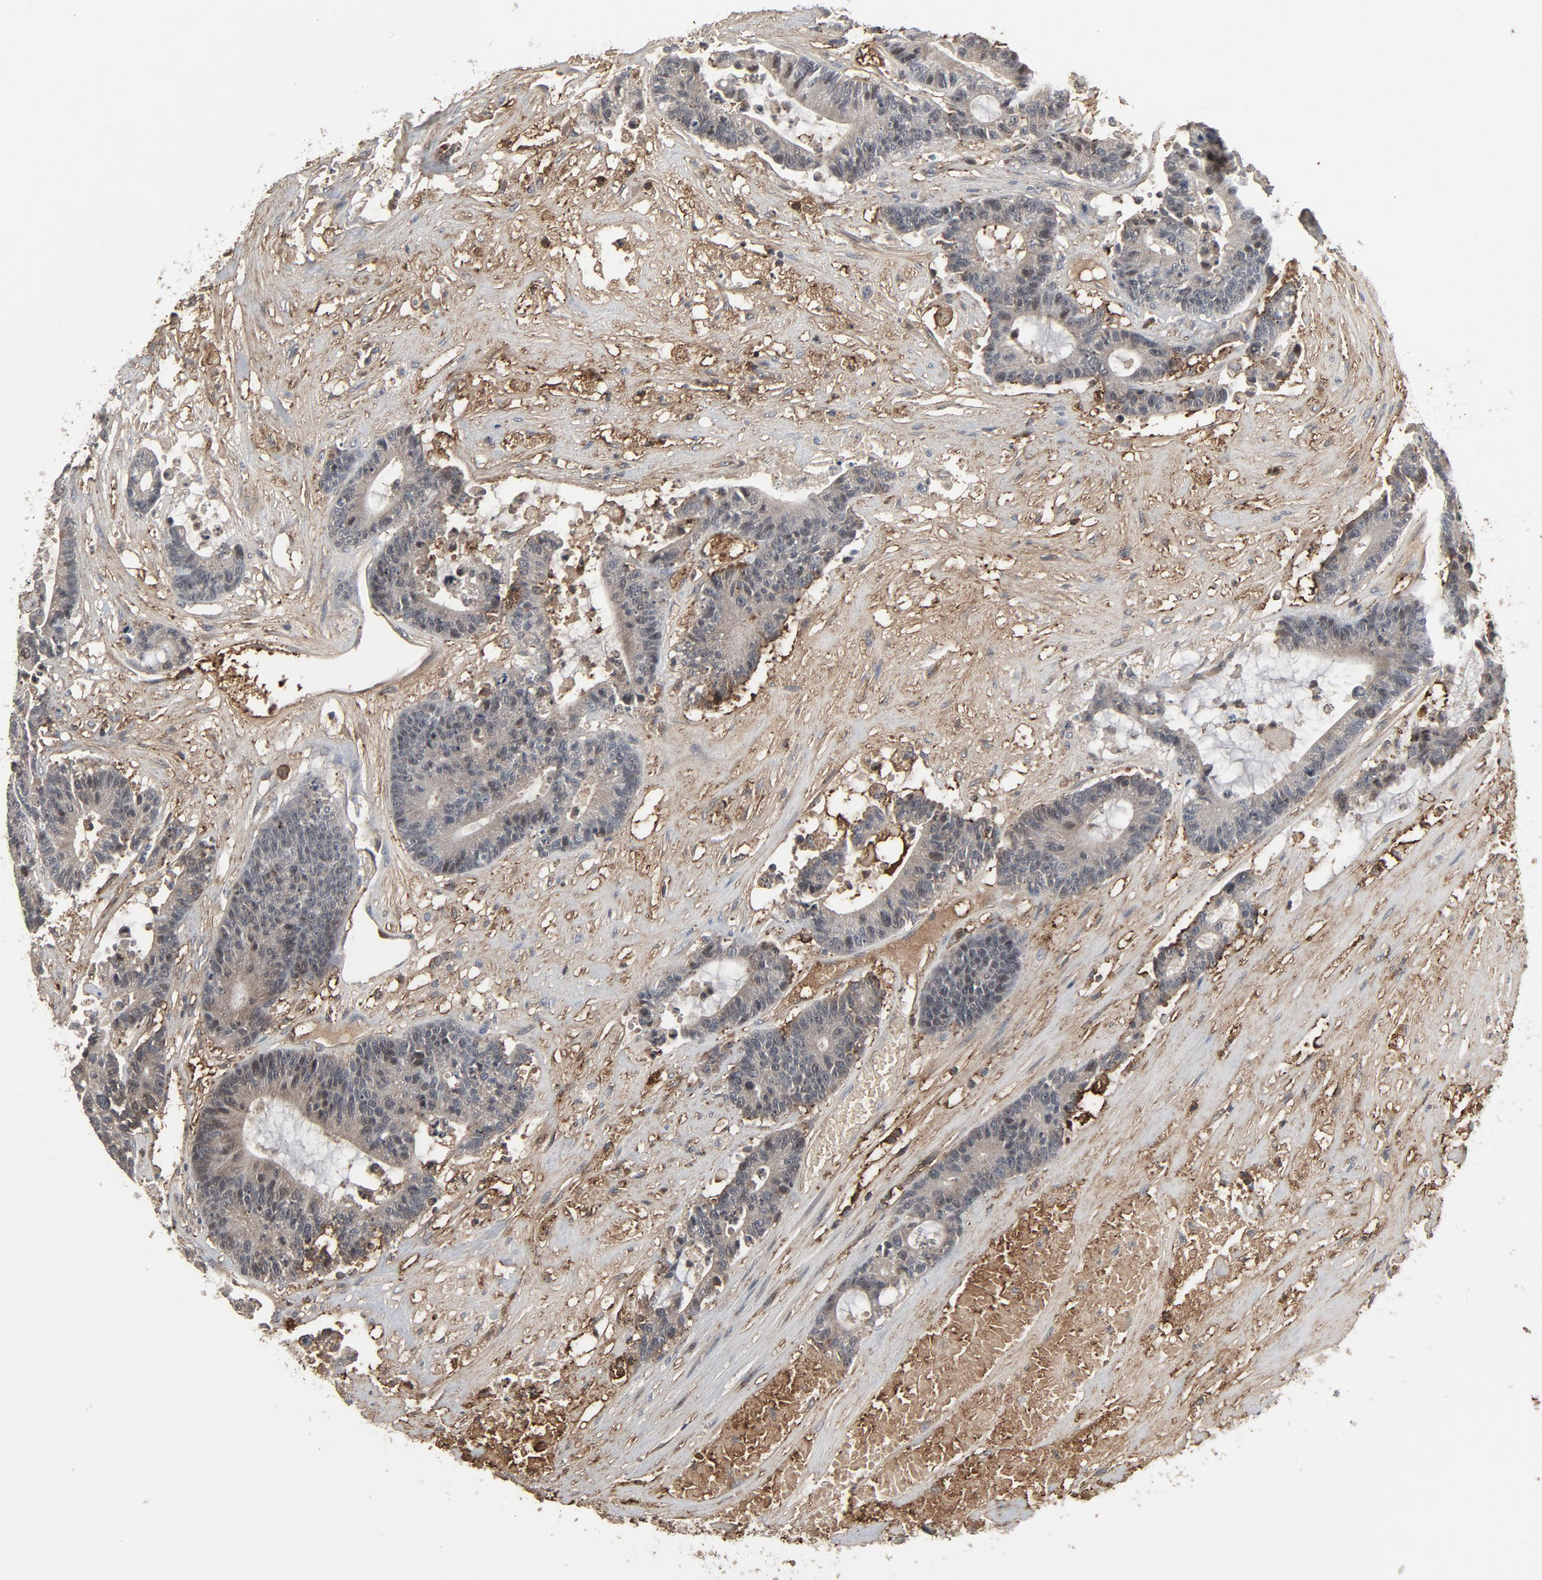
{"staining": {"intensity": "negative", "quantity": "none", "location": "none"}, "tissue": "colorectal cancer", "cell_type": "Tumor cells", "image_type": "cancer", "snomed": [{"axis": "morphology", "description": "Adenocarcinoma, NOS"}, {"axis": "topography", "description": "Colon"}], "caption": "IHC histopathology image of human colorectal adenocarcinoma stained for a protein (brown), which demonstrates no staining in tumor cells.", "gene": "PDZD4", "patient": {"sex": "female", "age": 84}}